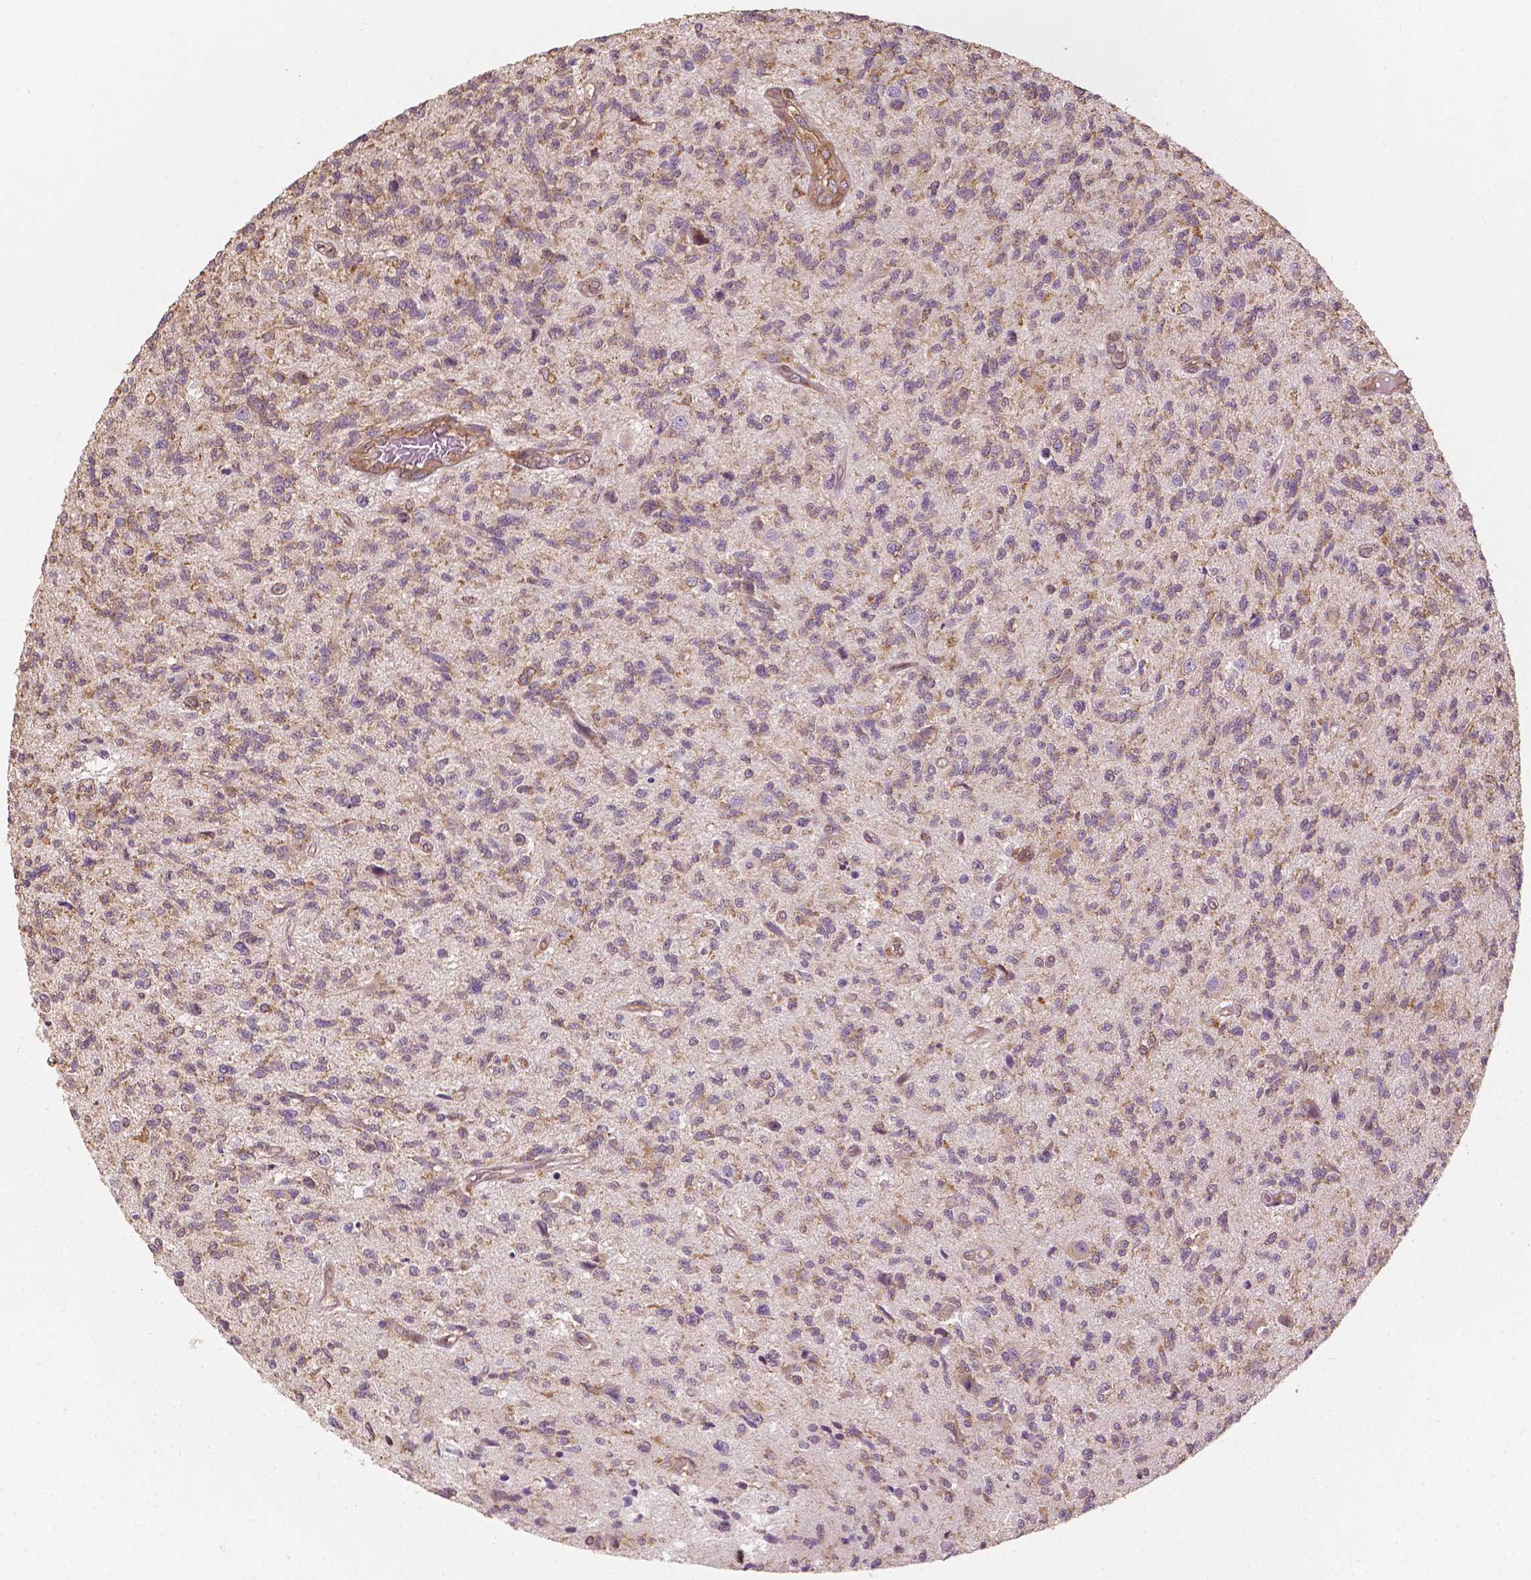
{"staining": {"intensity": "weak", "quantity": "25%-75%", "location": "cytoplasmic/membranous"}, "tissue": "glioma", "cell_type": "Tumor cells", "image_type": "cancer", "snomed": [{"axis": "morphology", "description": "Glioma, malignant, High grade"}, {"axis": "topography", "description": "Brain"}], "caption": "A micrograph of malignant high-grade glioma stained for a protein reveals weak cytoplasmic/membranous brown staining in tumor cells. (DAB = brown stain, brightfield microscopy at high magnification).", "gene": "G3BP1", "patient": {"sex": "male", "age": 56}}